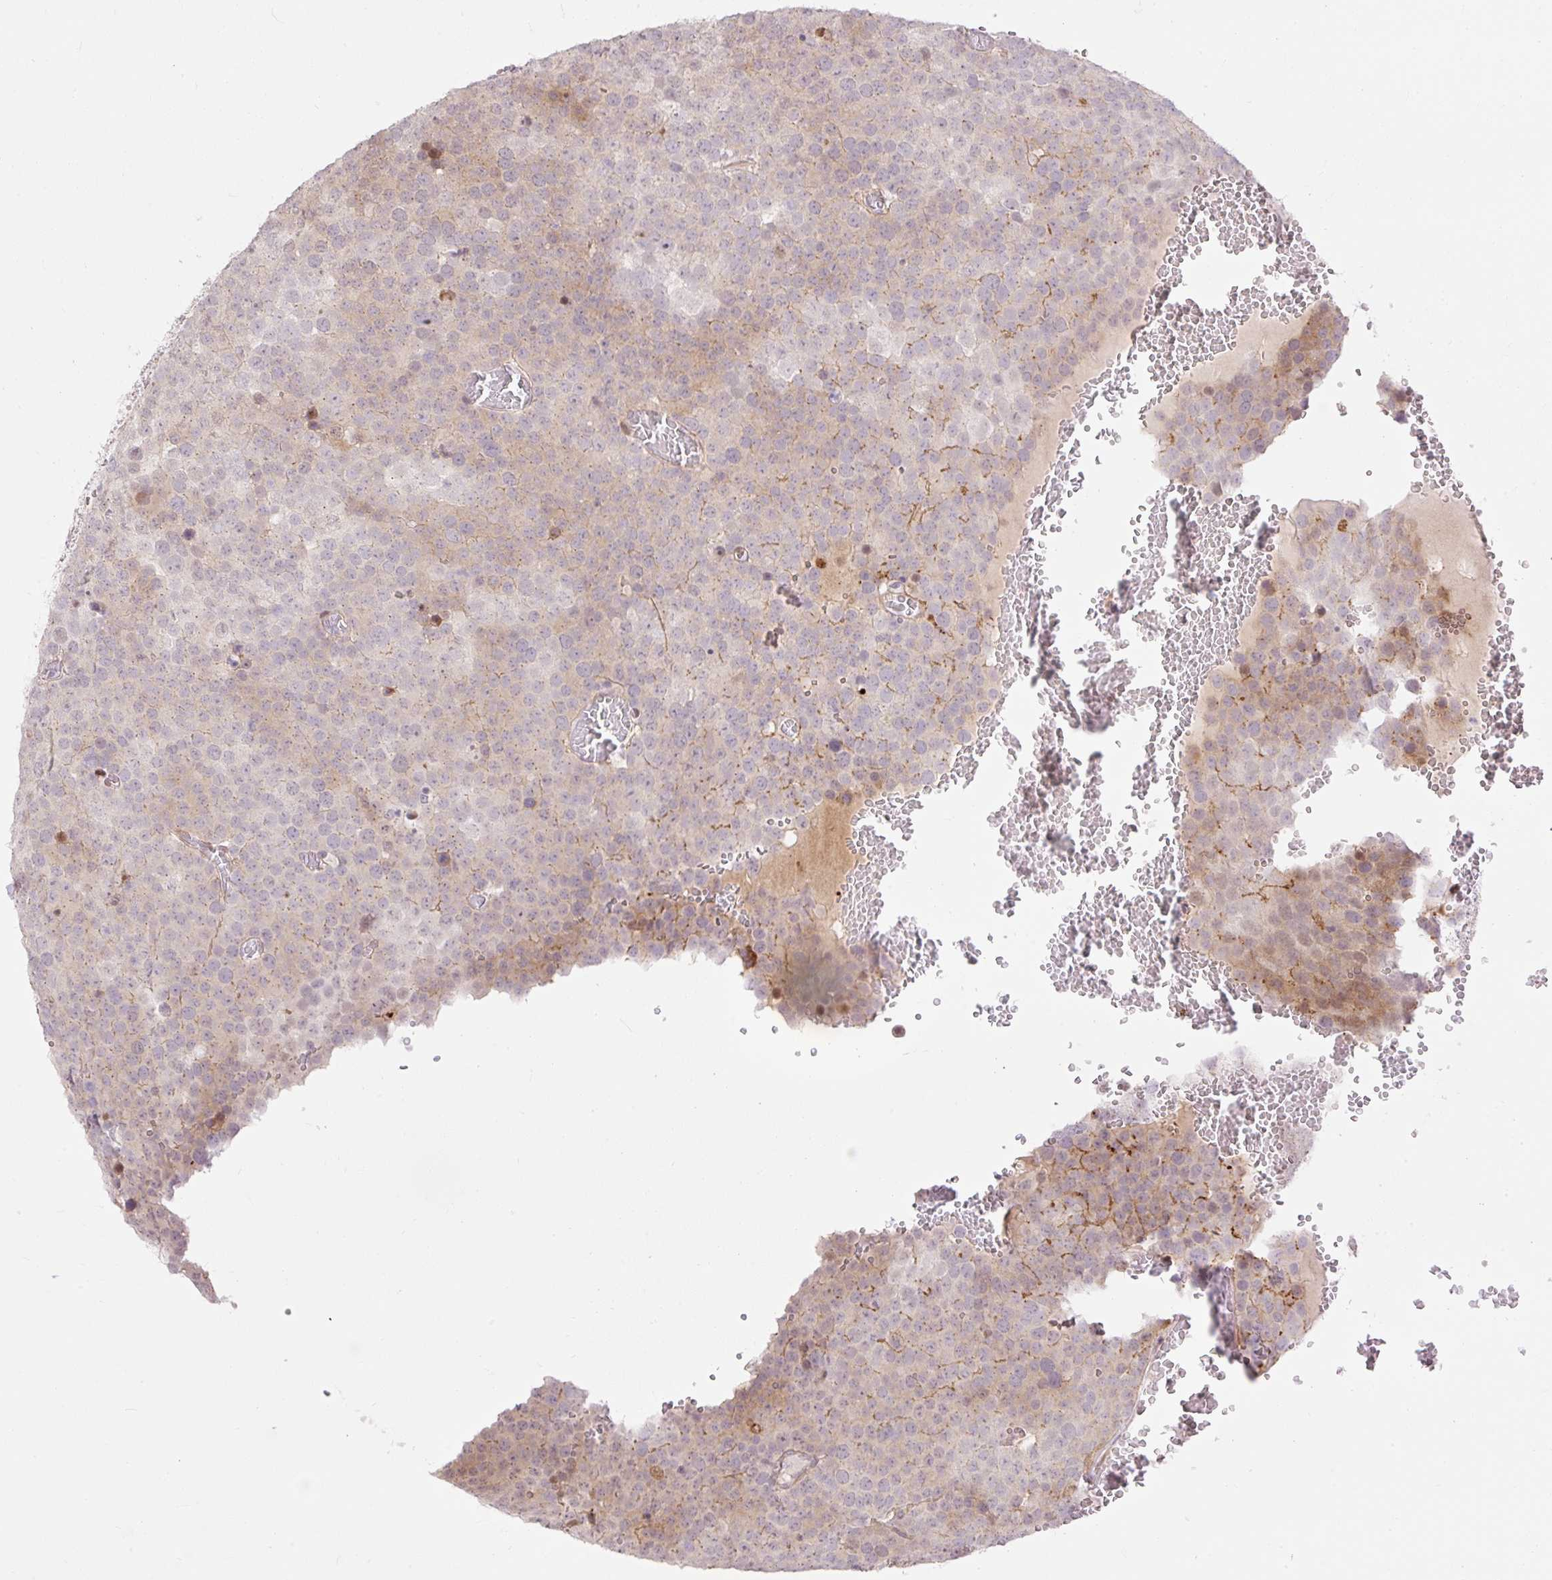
{"staining": {"intensity": "weak", "quantity": "25%-75%", "location": "cytoplasmic/membranous,nuclear"}, "tissue": "testis cancer", "cell_type": "Tumor cells", "image_type": "cancer", "snomed": [{"axis": "morphology", "description": "Seminoma, NOS"}, {"axis": "topography", "description": "Testis"}], "caption": "Immunohistochemistry histopathology image of human testis cancer stained for a protein (brown), which exhibits low levels of weak cytoplasmic/membranous and nuclear positivity in approximately 25%-75% of tumor cells.", "gene": "RIPPLY3", "patient": {"sex": "male", "age": 71}}